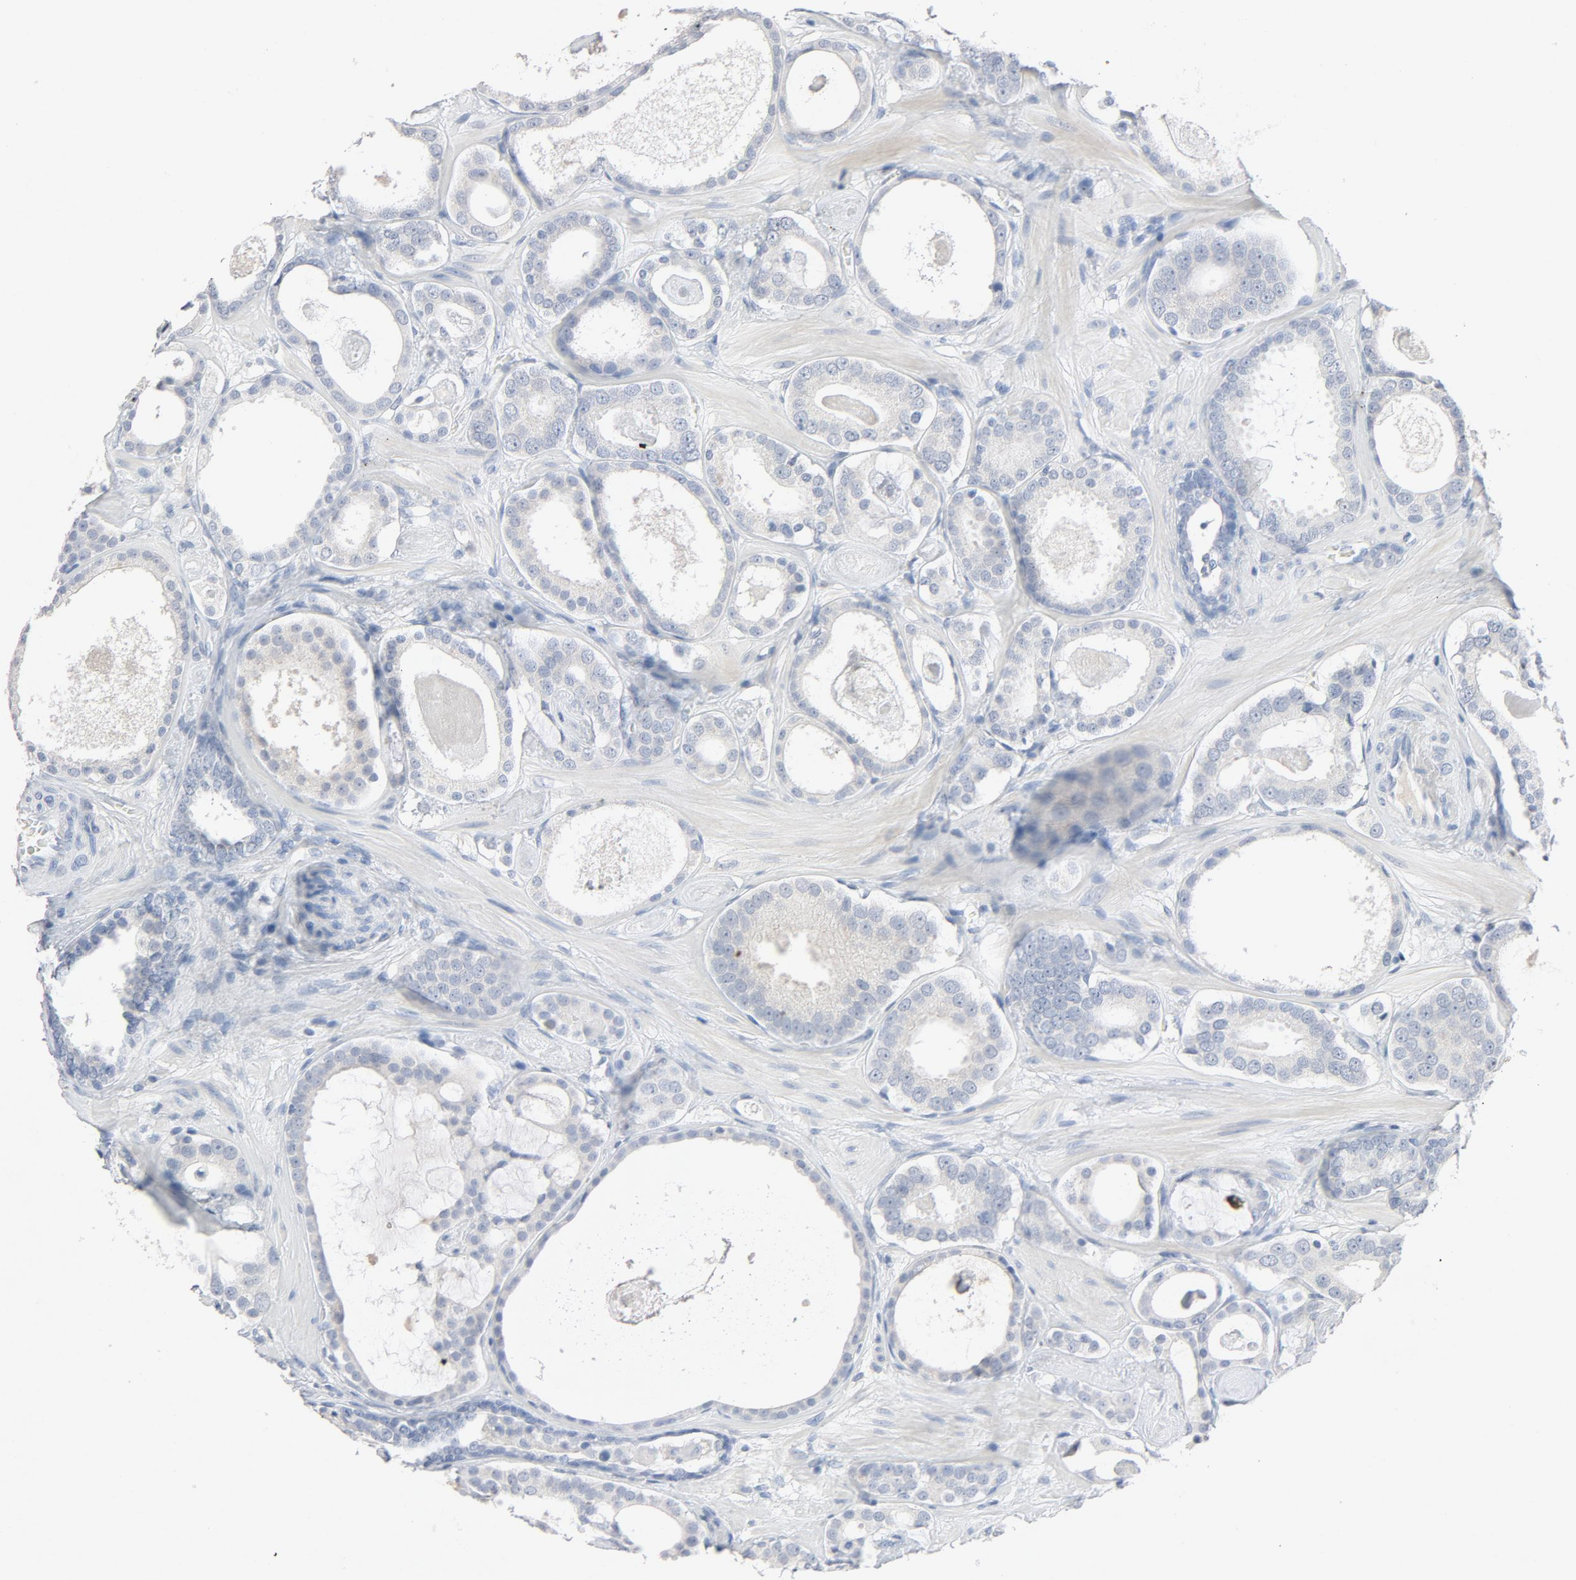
{"staining": {"intensity": "negative", "quantity": "none", "location": "none"}, "tissue": "prostate cancer", "cell_type": "Tumor cells", "image_type": "cancer", "snomed": [{"axis": "morphology", "description": "Adenocarcinoma, Low grade"}, {"axis": "topography", "description": "Prostate"}], "caption": "The photomicrograph reveals no staining of tumor cells in prostate cancer.", "gene": "ZCCHC13", "patient": {"sex": "male", "age": 57}}